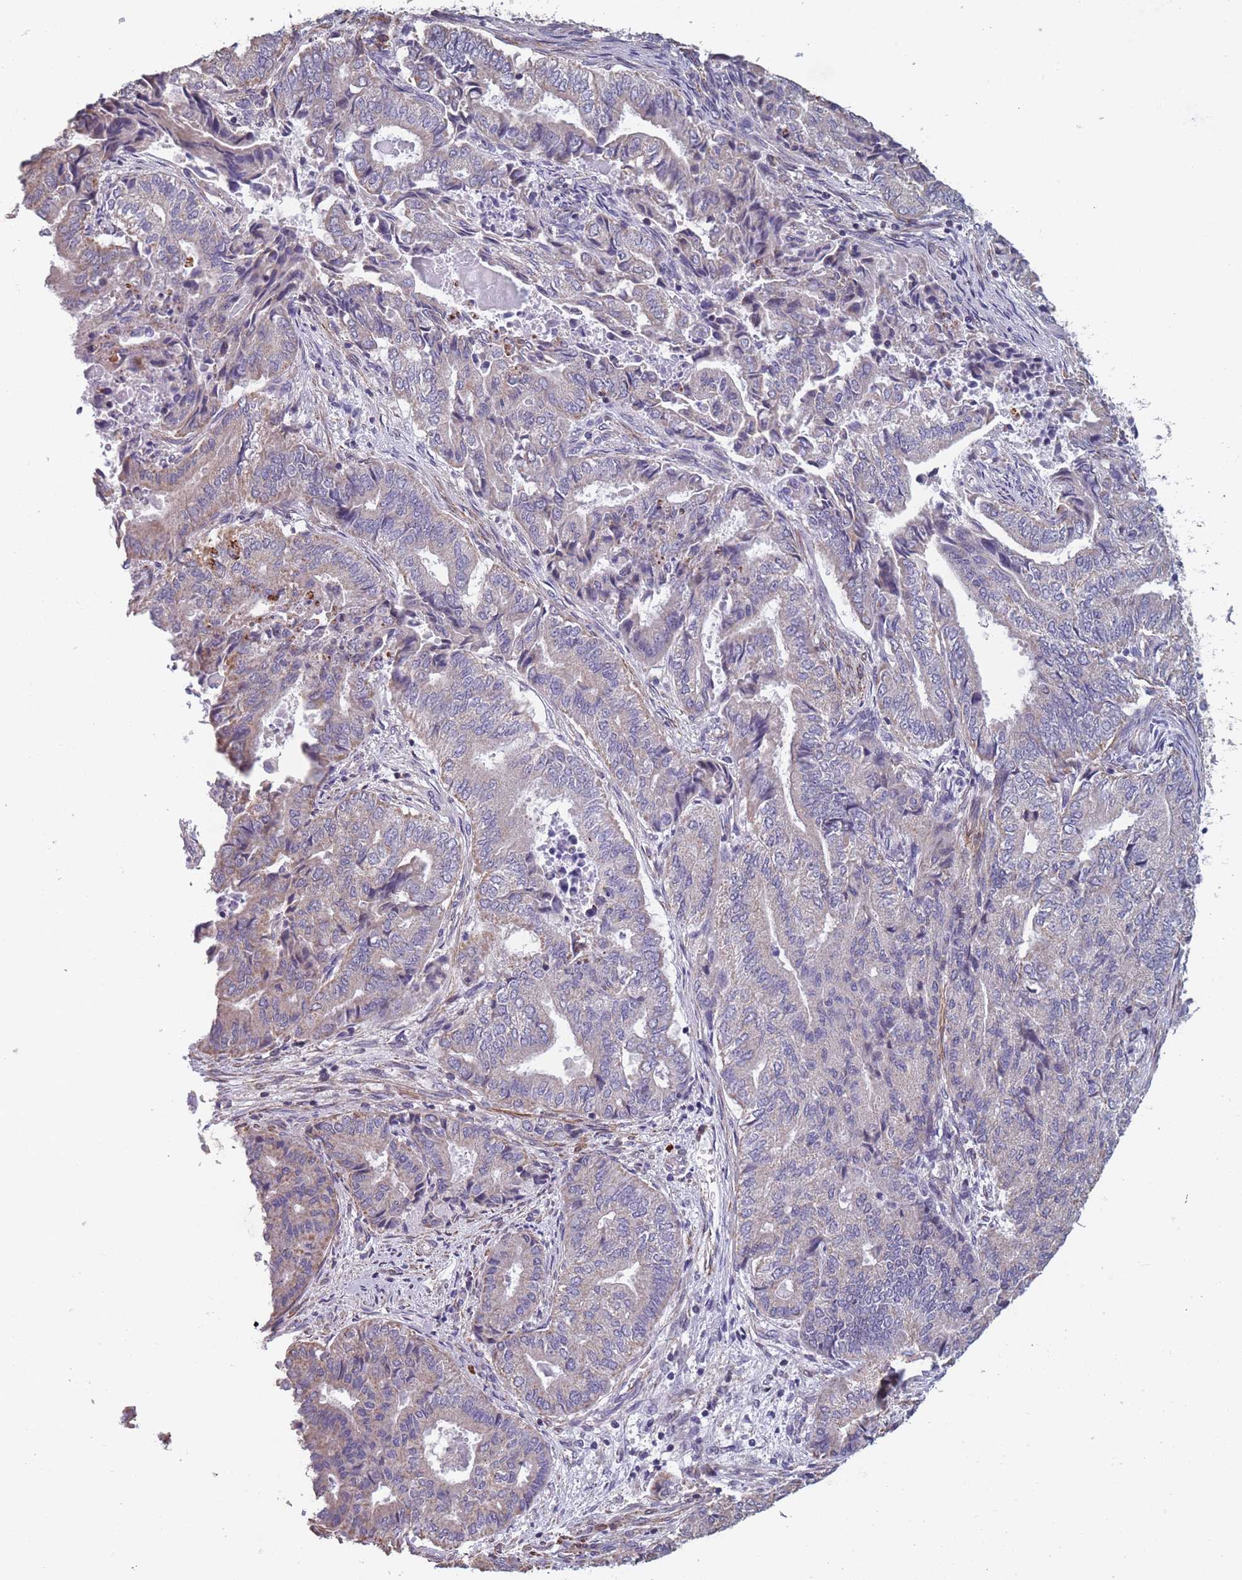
{"staining": {"intensity": "weak", "quantity": "<25%", "location": "cytoplasmic/membranous"}, "tissue": "endometrial cancer", "cell_type": "Tumor cells", "image_type": "cancer", "snomed": [{"axis": "morphology", "description": "Adenocarcinoma, NOS"}, {"axis": "topography", "description": "Endometrium"}], "caption": "A photomicrograph of endometrial adenocarcinoma stained for a protein displays no brown staining in tumor cells.", "gene": "TOMM40L", "patient": {"sex": "female", "age": 80}}